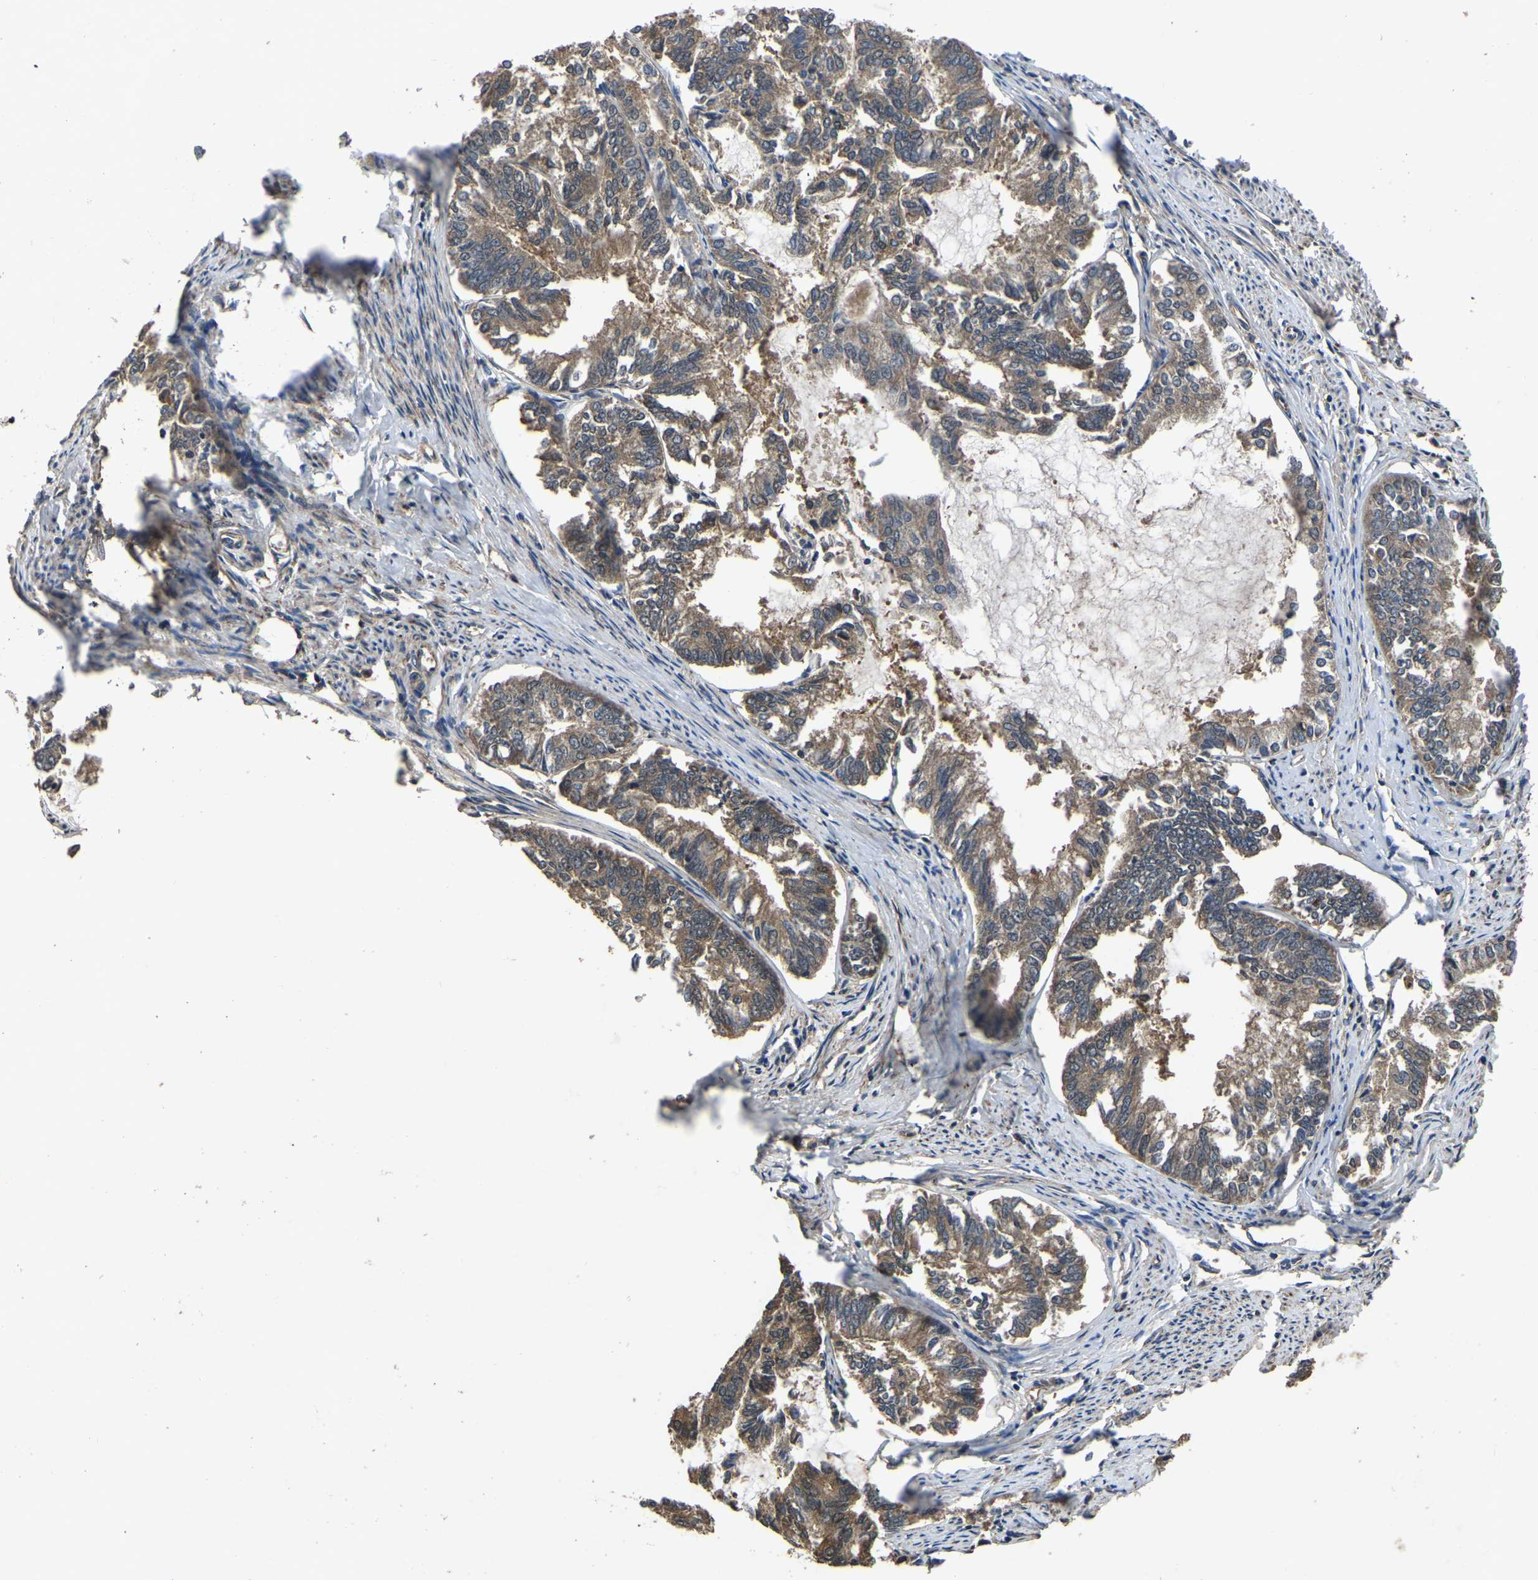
{"staining": {"intensity": "moderate", "quantity": ">75%", "location": "cytoplasmic/membranous"}, "tissue": "endometrial cancer", "cell_type": "Tumor cells", "image_type": "cancer", "snomed": [{"axis": "morphology", "description": "Adenocarcinoma, NOS"}, {"axis": "topography", "description": "Endometrium"}], "caption": "Immunohistochemistry of human endometrial cancer exhibits medium levels of moderate cytoplasmic/membranous expression in approximately >75% of tumor cells.", "gene": "CRYZL1", "patient": {"sex": "female", "age": 86}}